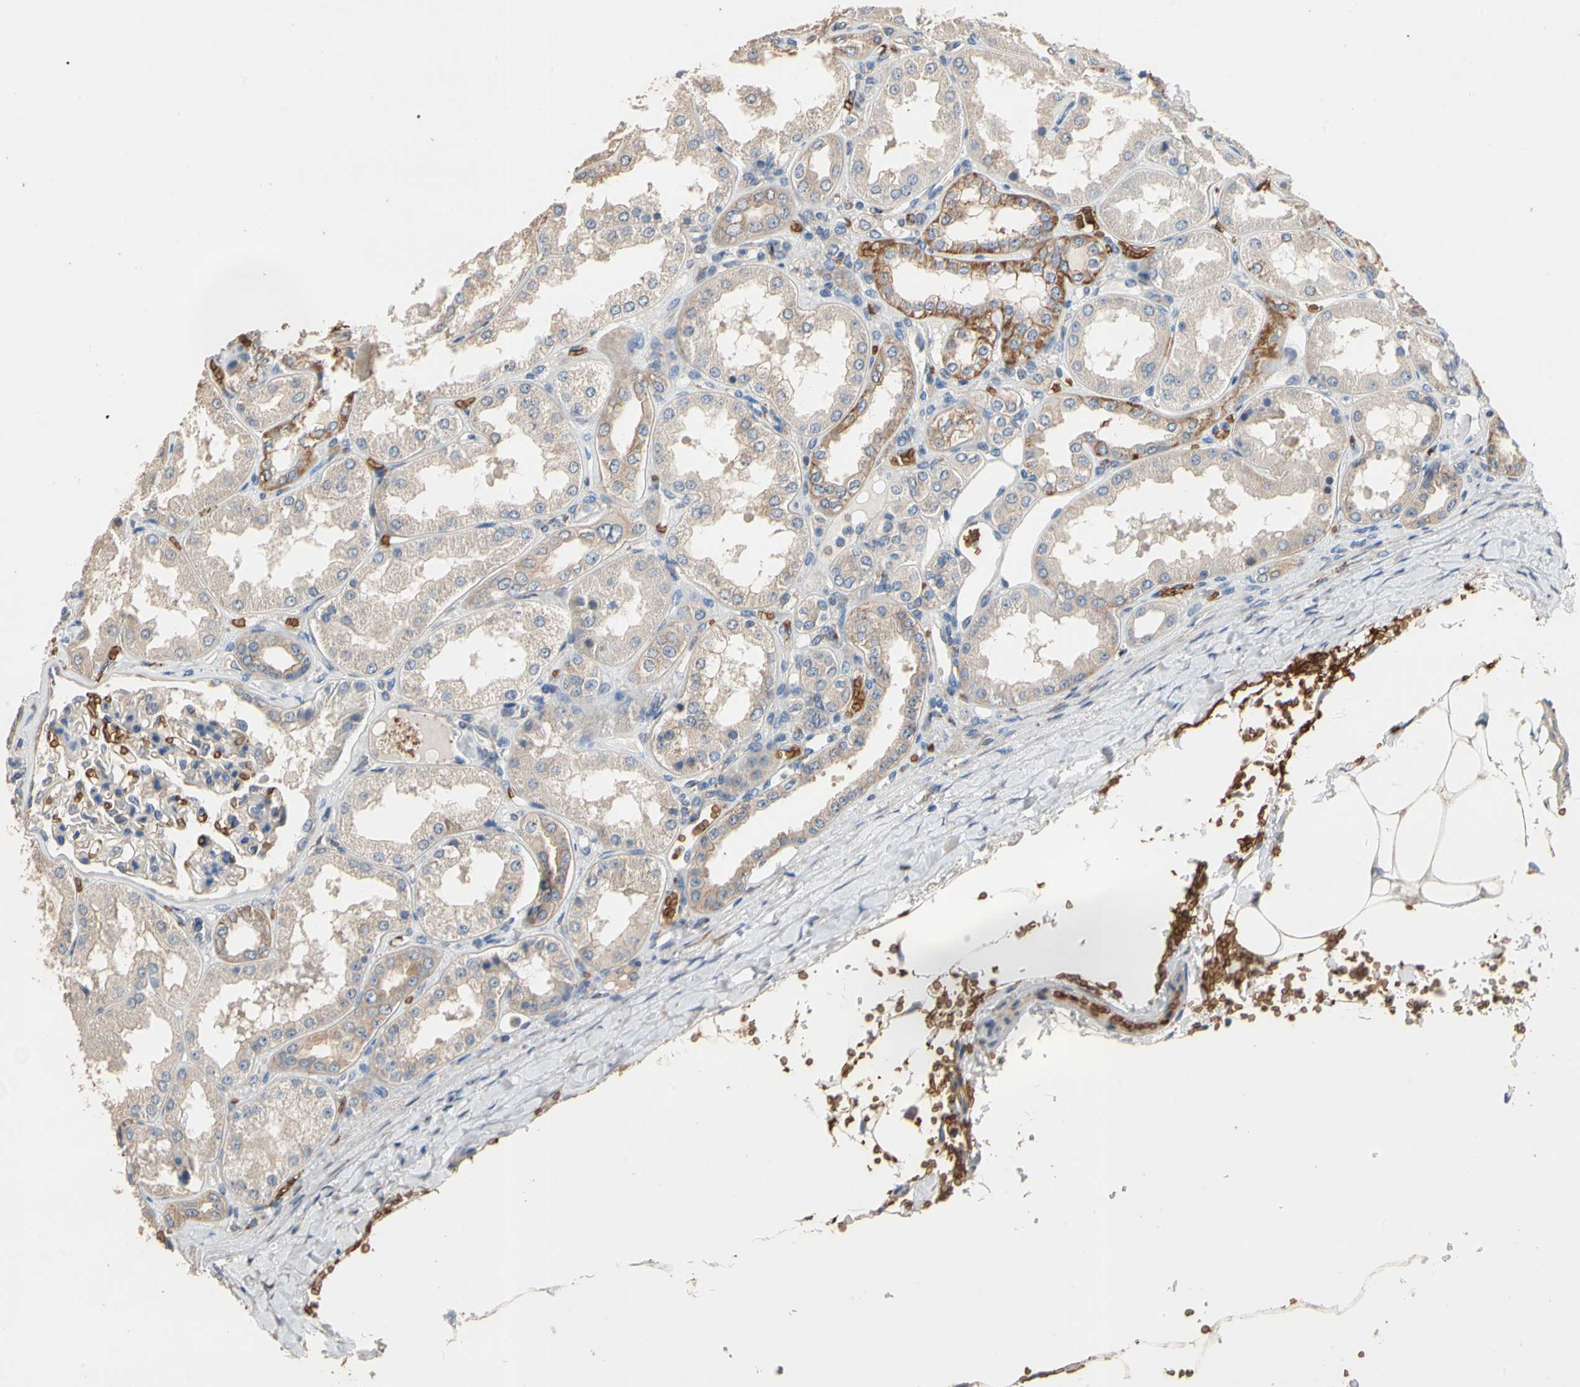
{"staining": {"intensity": "moderate", "quantity": "<25%", "location": "cytoplasmic/membranous"}, "tissue": "kidney", "cell_type": "Cells in glomeruli", "image_type": "normal", "snomed": [{"axis": "morphology", "description": "Normal tissue, NOS"}, {"axis": "topography", "description": "Kidney"}], "caption": "A high-resolution image shows immunohistochemistry staining of normal kidney, which shows moderate cytoplasmic/membranous staining in about <25% of cells in glomeruli. Using DAB (3,3'-diaminobenzidine) (brown) and hematoxylin (blue) stains, captured at high magnification using brightfield microscopy.", "gene": "RIOK2", "patient": {"sex": "female", "age": 56}}